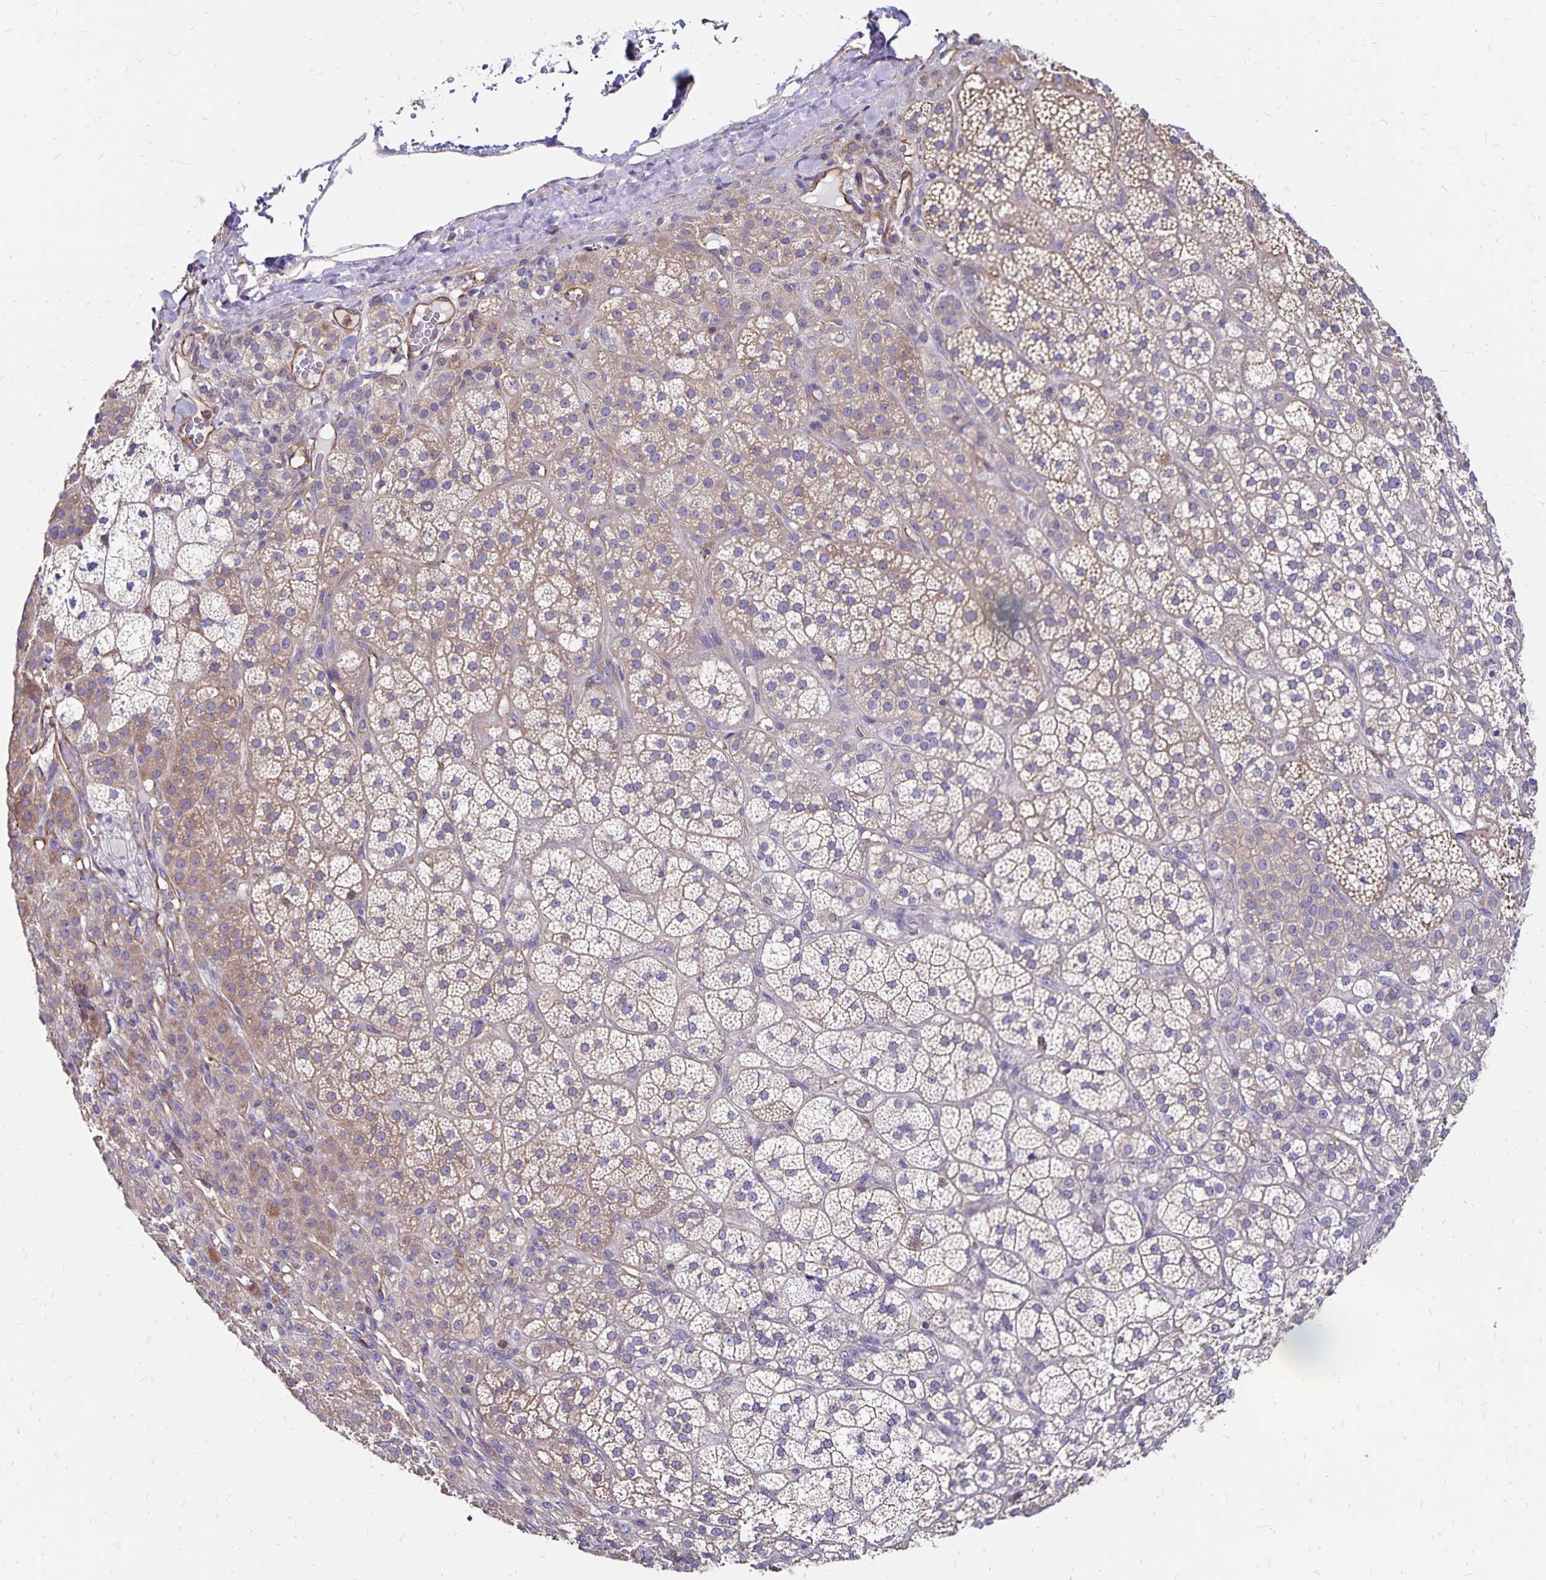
{"staining": {"intensity": "moderate", "quantity": "25%-75%", "location": "cytoplasmic/membranous"}, "tissue": "adrenal gland", "cell_type": "Glandular cells", "image_type": "normal", "snomed": [{"axis": "morphology", "description": "Normal tissue, NOS"}, {"axis": "topography", "description": "Adrenal gland"}], "caption": "A medium amount of moderate cytoplasmic/membranous staining is identified in about 25%-75% of glandular cells in benign adrenal gland.", "gene": "RPRML", "patient": {"sex": "female", "age": 60}}